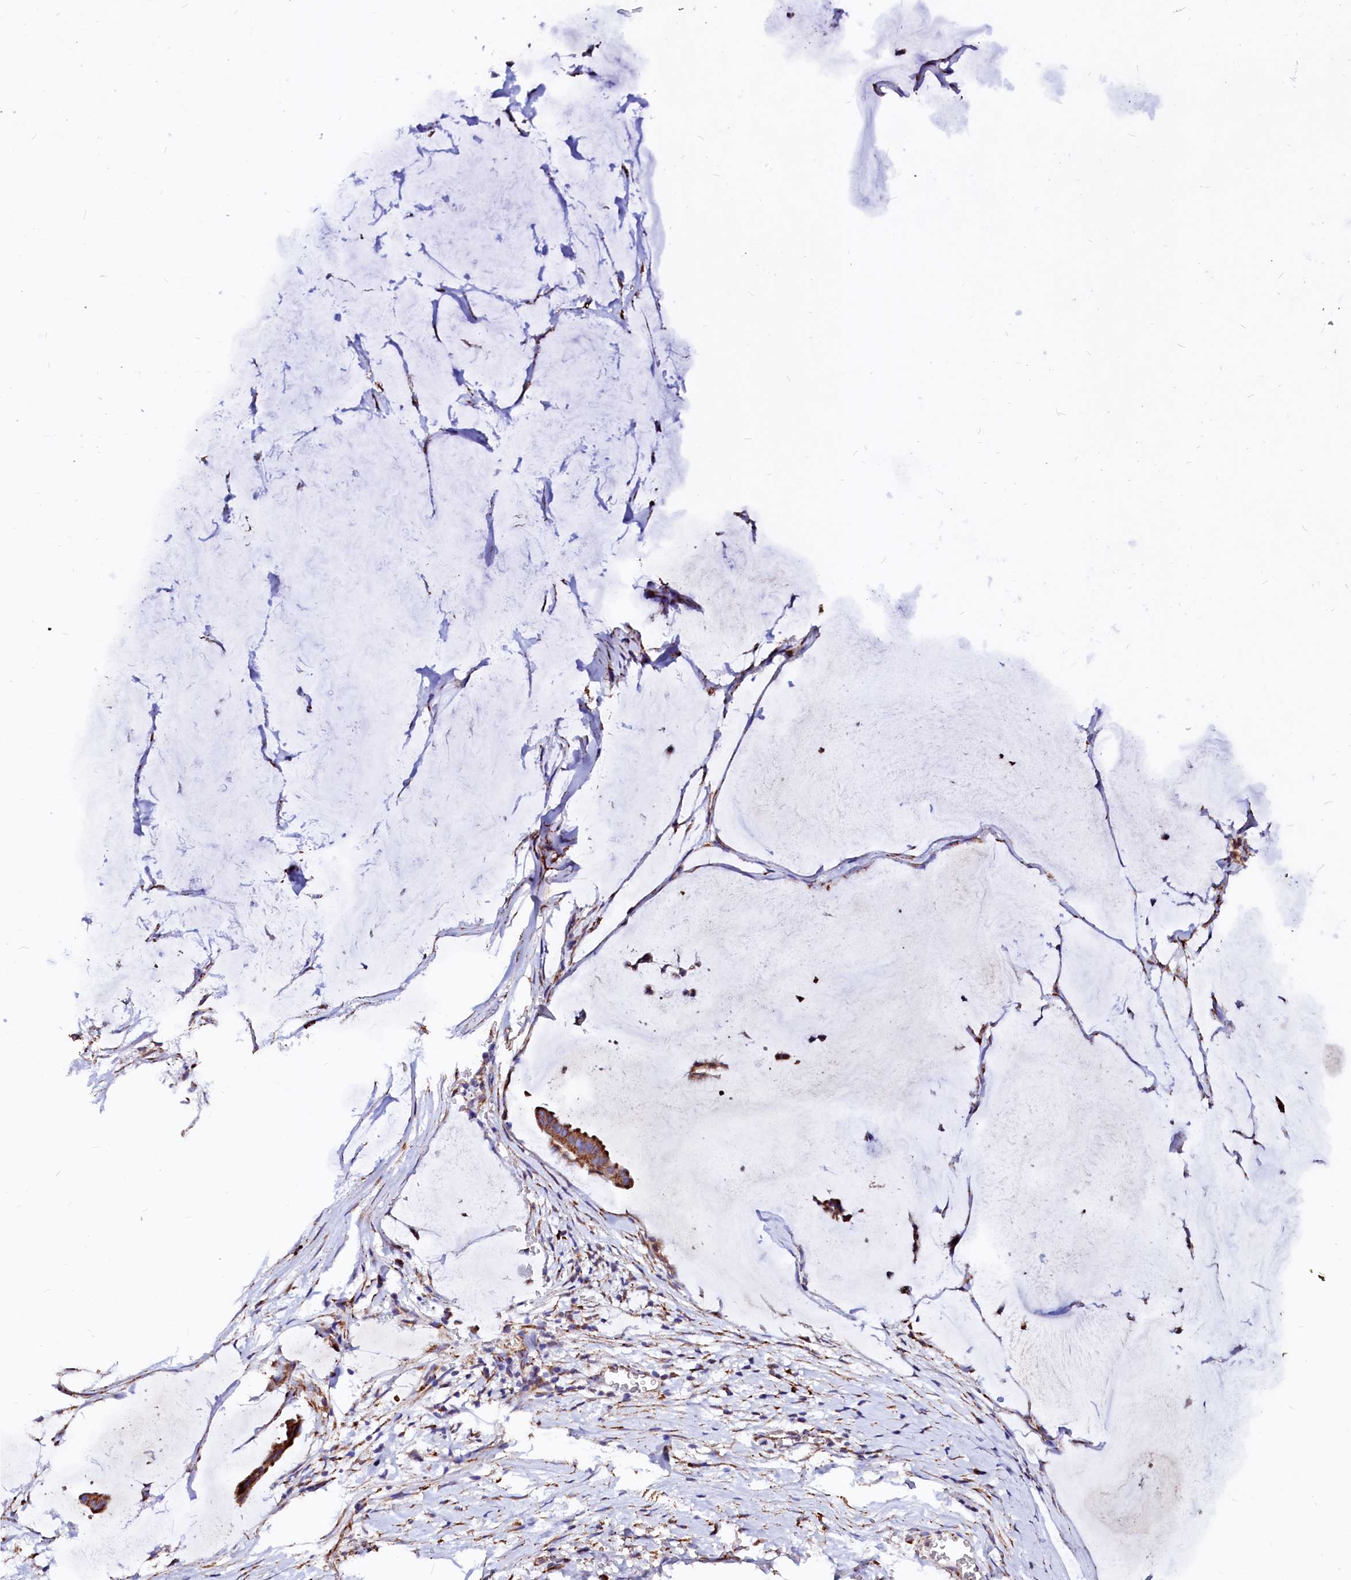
{"staining": {"intensity": "strong", "quantity": ">75%", "location": "cytoplasmic/membranous"}, "tissue": "ovarian cancer", "cell_type": "Tumor cells", "image_type": "cancer", "snomed": [{"axis": "morphology", "description": "Cystadenocarcinoma, mucinous, NOS"}, {"axis": "topography", "description": "Ovary"}], "caption": "This image demonstrates immunohistochemistry staining of ovarian cancer (mucinous cystadenocarcinoma), with high strong cytoplasmic/membranous staining in about >75% of tumor cells.", "gene": "MAOB", "patient": {"sex": "female", "age": 73}}